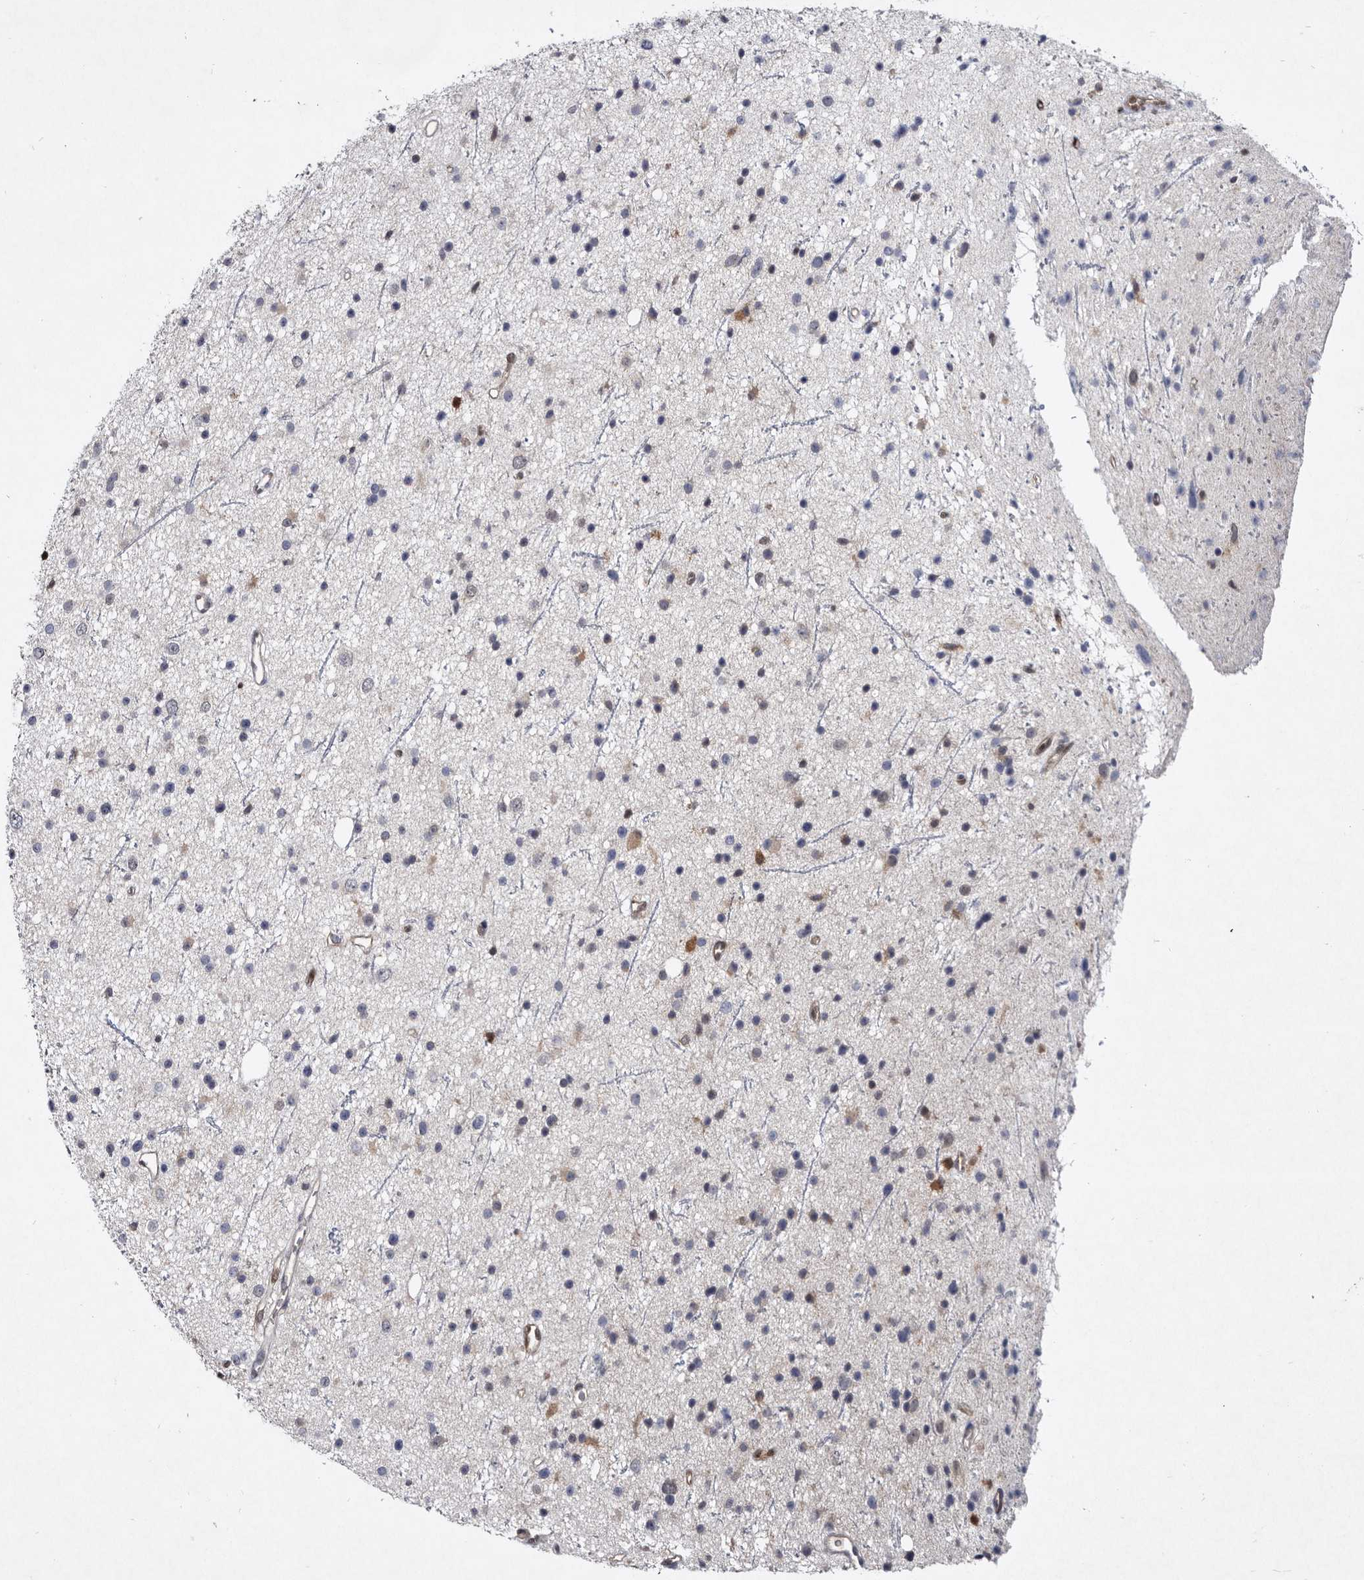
{"staining": {"intensity": "negative", "quantity": "none", "location": "none"}, "tissue": "glioma", "cell_type": "Tumor cells", "image_type": "cancer", "snomed": [{"axis": "morphology", "description": "Glioma, malignant, Low grade"}, {"axis": "topography", "description": "Cerebral cortex"}], "caption": "The image demonstrates no staining of tumor cells in glioma. The staining was performed using DAB to visualize the protein expression in brown, while the nuclei were stained in blue with hematoxylin (Magnification: 20x).", "gene": "SERPINB8", "patient": {"sex": "female", "age": 39}}